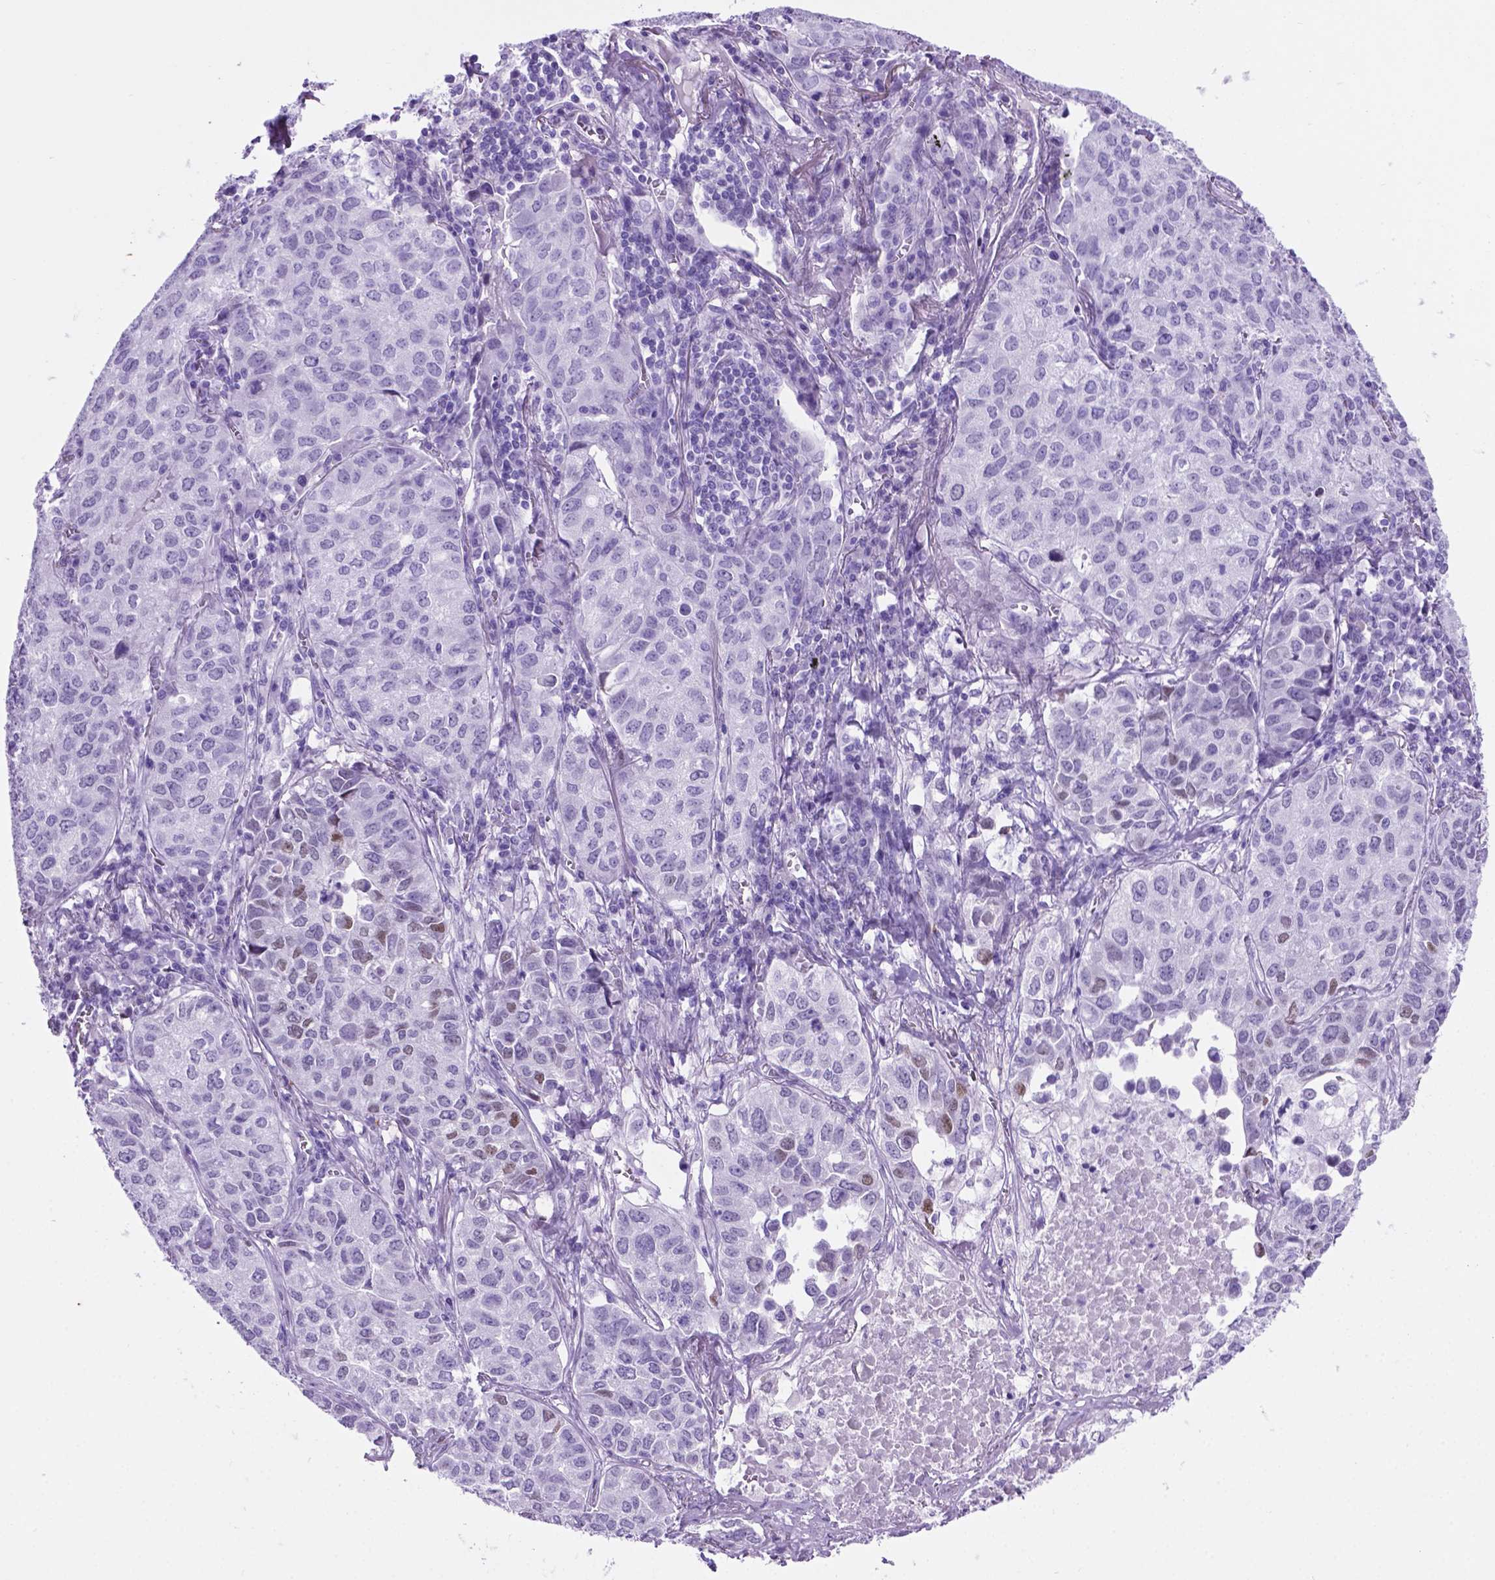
{"staining": {"intensity": "moderate", "quantity": "<25%", "location": "nuclear"}, "tissue": "lung cancer", "cell_type": "Tumor cells", "image_type": "cancer", "snomed": [{"axis": "morphology", "description": "Adenocarcinoma, NOS"}, {"axis": "topography", "description": "Lung"}], "caption": "Adenocarcinoma (lung) tissue demonstrates moderate nuclear staining in approximately <25% of tumor cells", "gene": "C17orf107", "patient": {"sex": "female", "age": 50}}